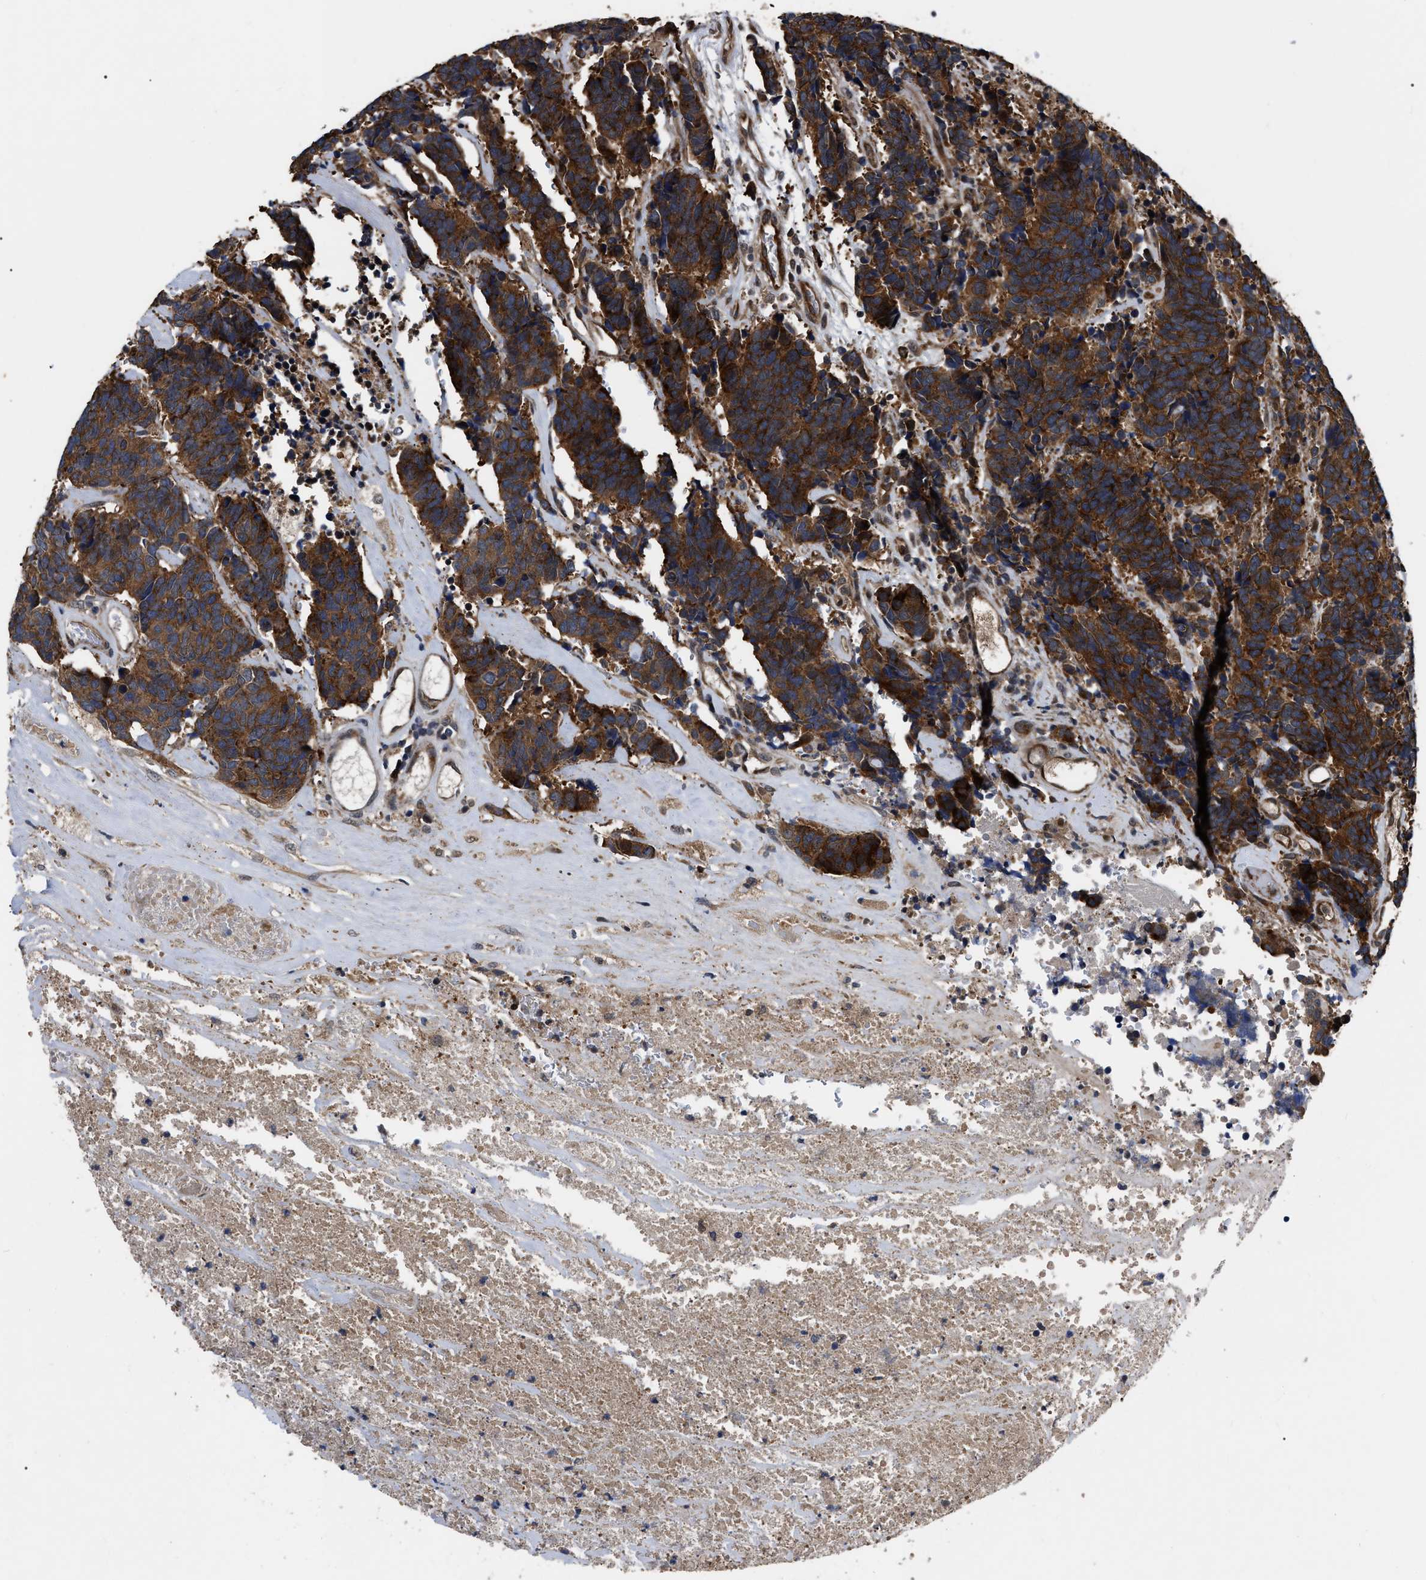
{"staining": {"intensity": "strong", "quantity": ">75%", "location": "cytoplasmic/membranous"}, "tissue": "carcinoid", "cell_type": "Tumor cells", "image_type": "cancer", "snomed": [{"axis": "morphology", "description": "Carcinoma, NOS"}, {"axis": "morphology", "description": "Carcinoid, malignant, NOS"}, {"axis": "topography", "description": "Urinary bladder"}], "caption": "Brown immunohistochemical staining in human malignant carcinoid reveals strong cytoplasmic/membranous staining in about >75% of tumor cells. (DAB IHC with brightfield microscopy, high magnification).", "gene": "PPWD1", "patient": {"sex": "male", "age": 57}}